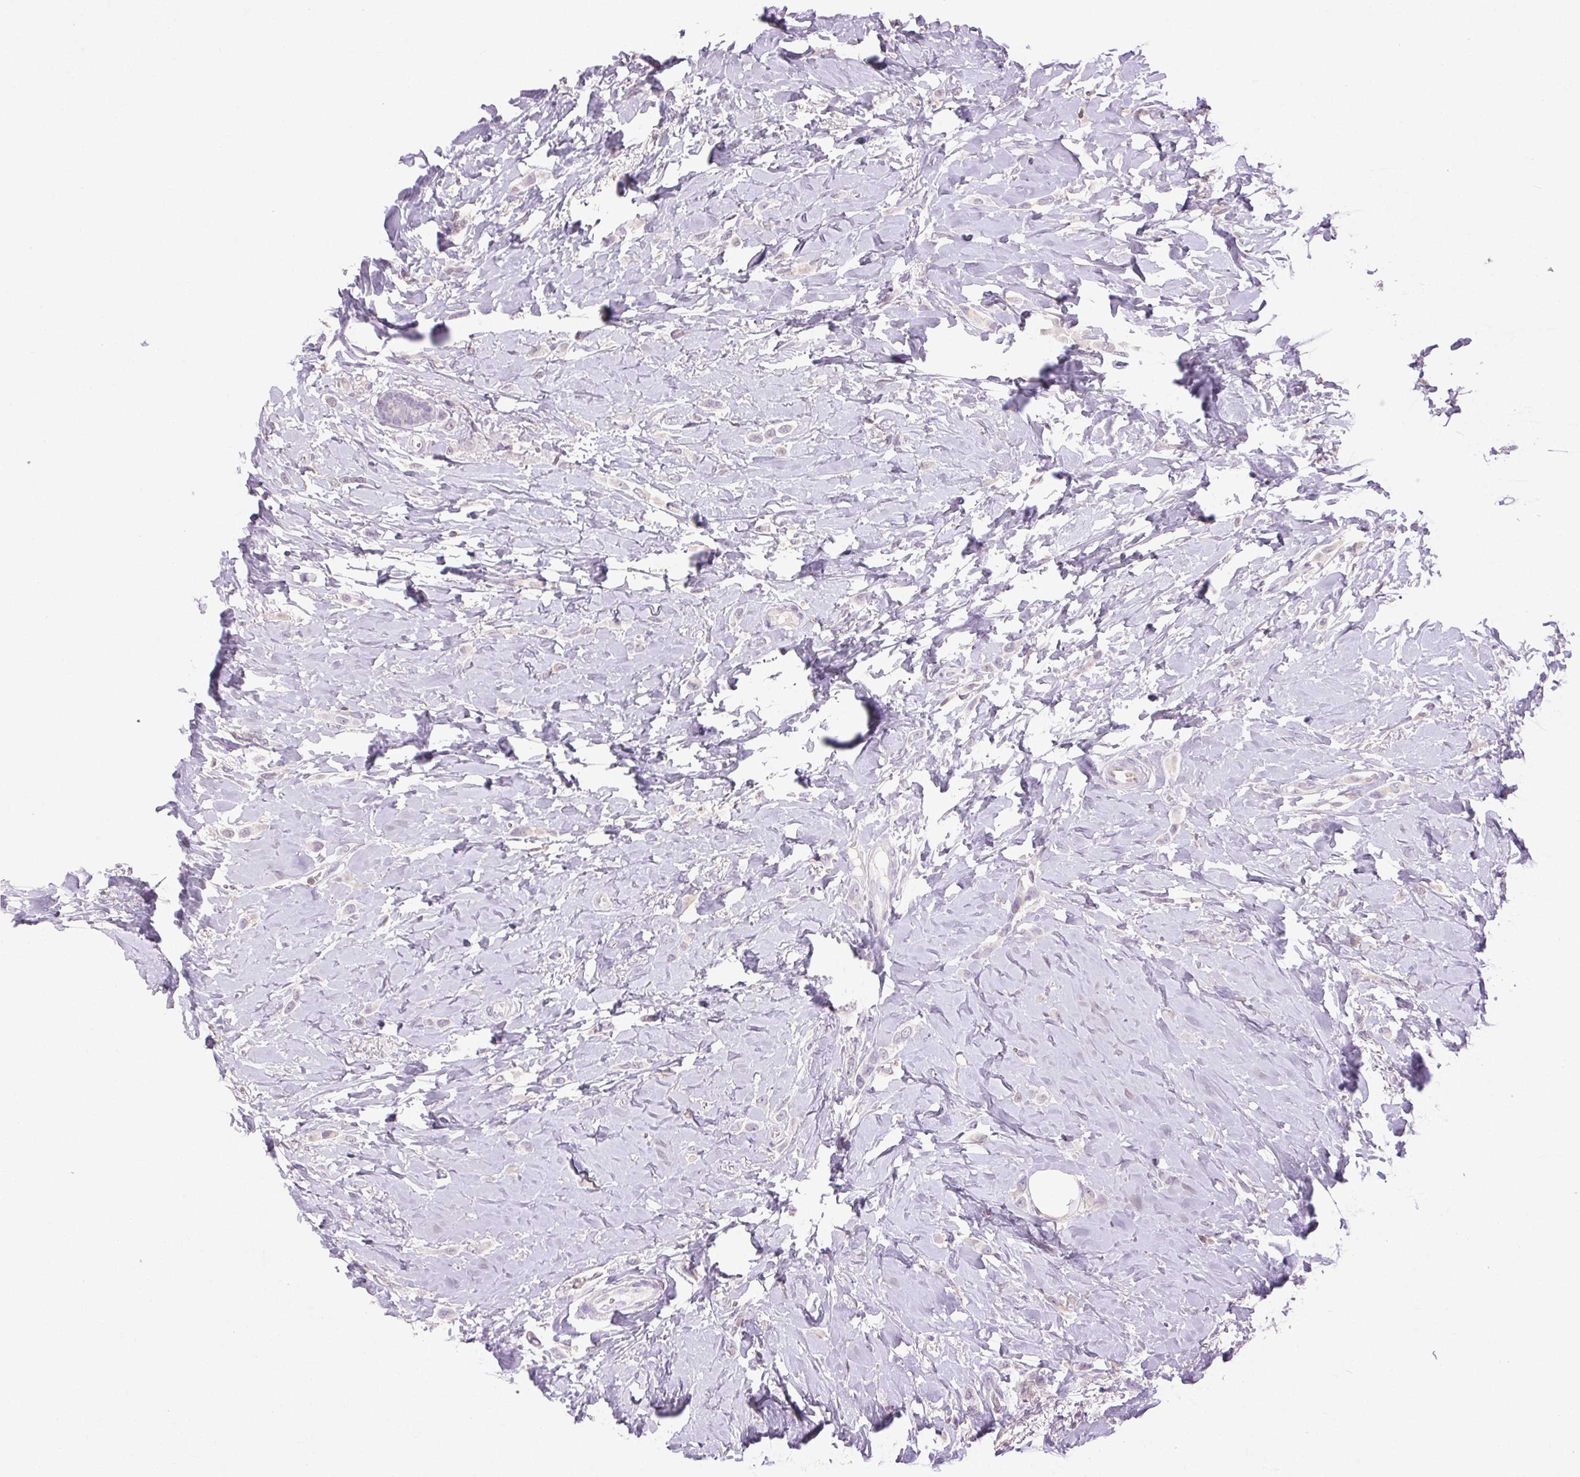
{"staining": {"intensity": "negative", "quantity": "none", "location": "none"}, "tissue": "breast cancer", "cell_type": "Tumor cells", "image_type": "cancer", "snomed": [{"axis": "morphology", "description": "Lobular carcinoma"}, {"axis": "topography", "description": "Breast"}], "caption": "This is a histopathology image of immunohistochemistry (IHC) staining of breast cancer, which shows no positivity in tumor cells.", "gene": "FNDC7", "patient": {"sex": "female", "age": 66}}